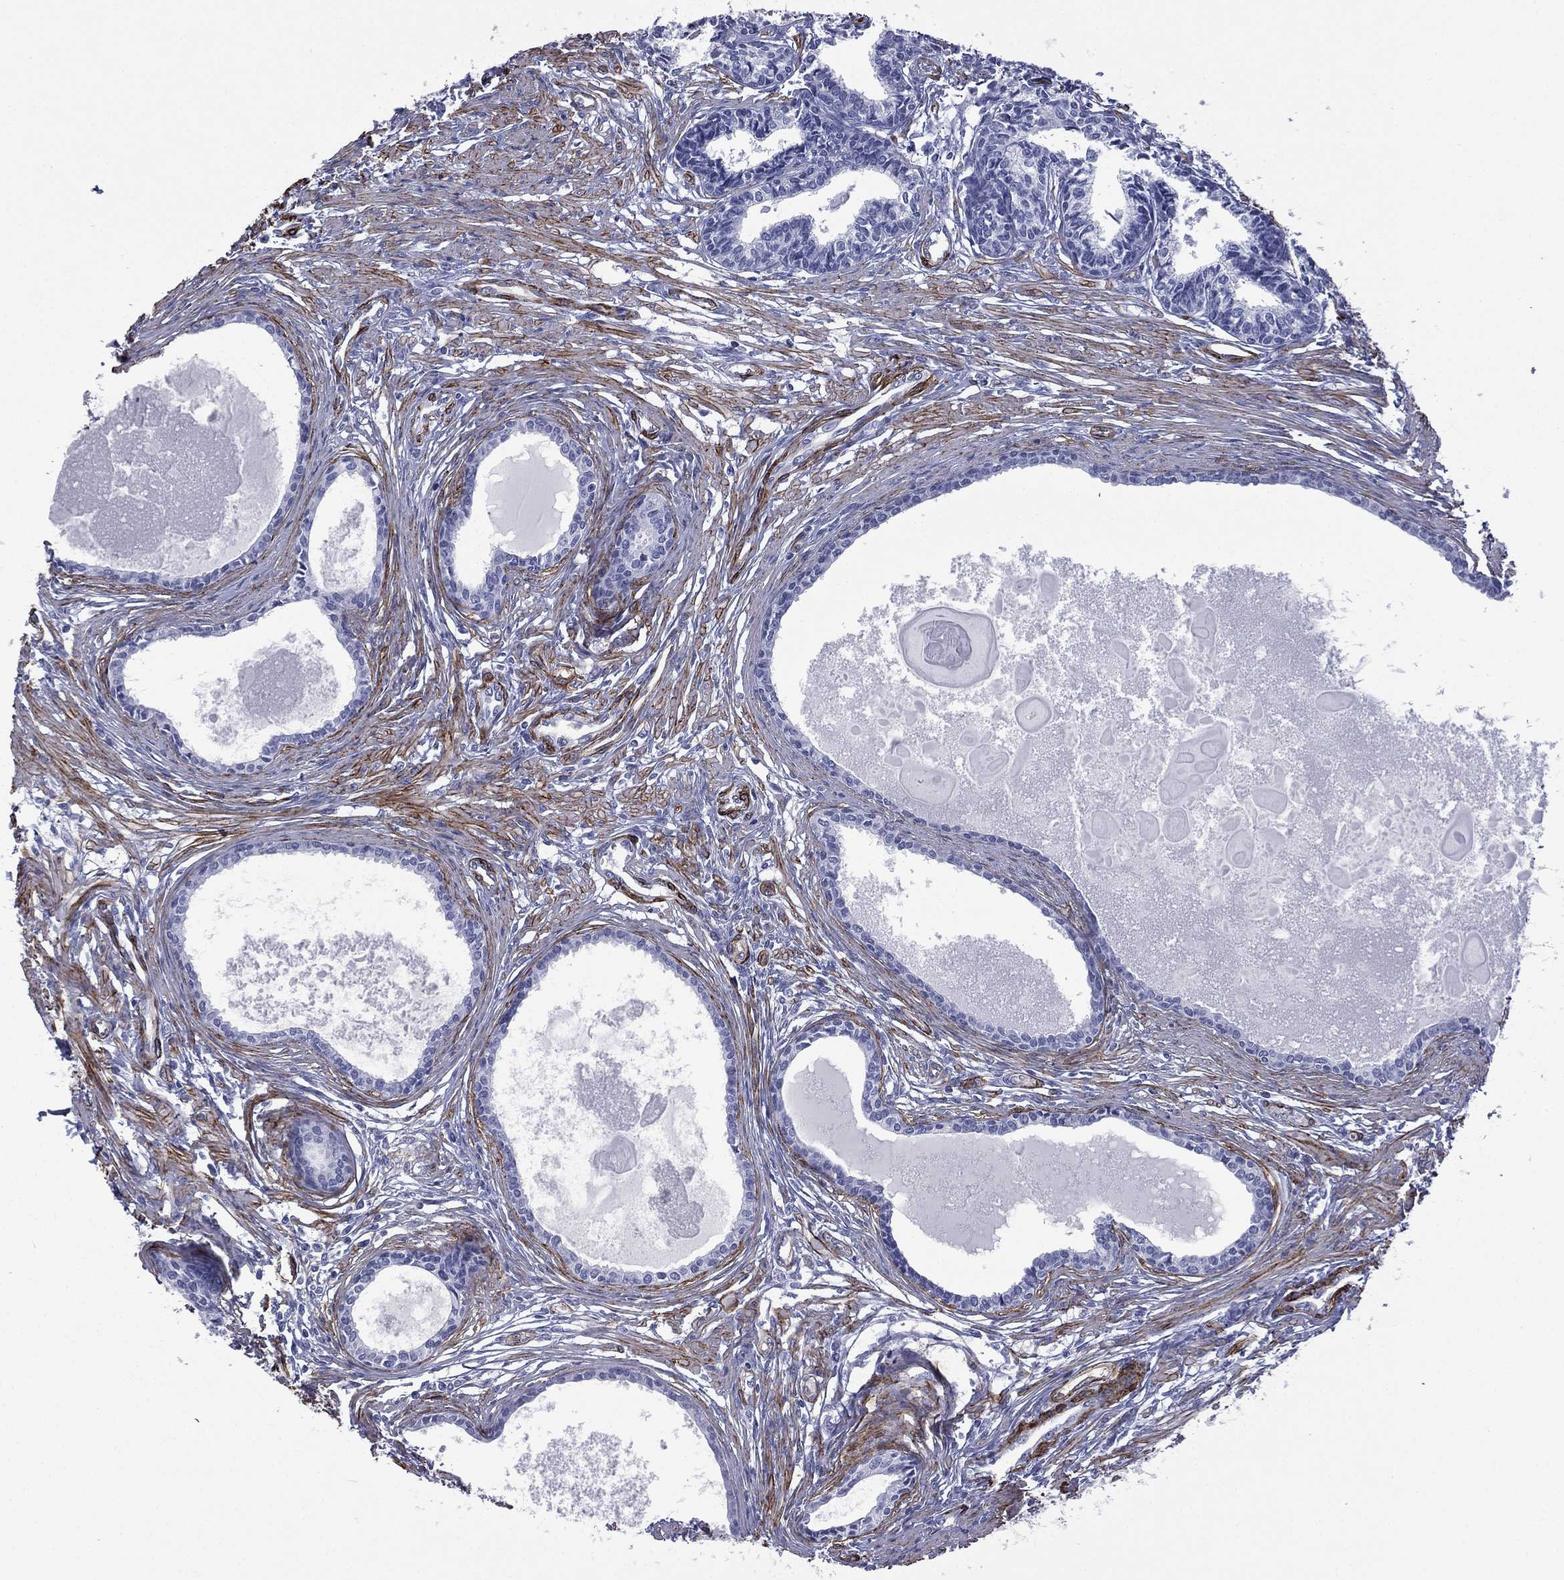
{"staining": {"intensity": "negative", "quantity": "none", "location": "none"}, "tissue": "prostate", "cell_type": "Glandular cells", "image_type": "normal", "snomed": [{"axis": "morphology", "description": "Normal tissue, NOS"}, {"axis": "topography", "description": "Prostate"}], "caption": "This photomicrograph is of normal prostate stained with immunohistochemistry (IHC) to label a protein in brown with the nuclei are counter-stained blue. There is no staining in glandular cells. (Immunohistochemistry (ihc), brightfield microscopy, high magnification).", "gene": "CAVIN3", "patient": {"sex": "male", "age": 60}}